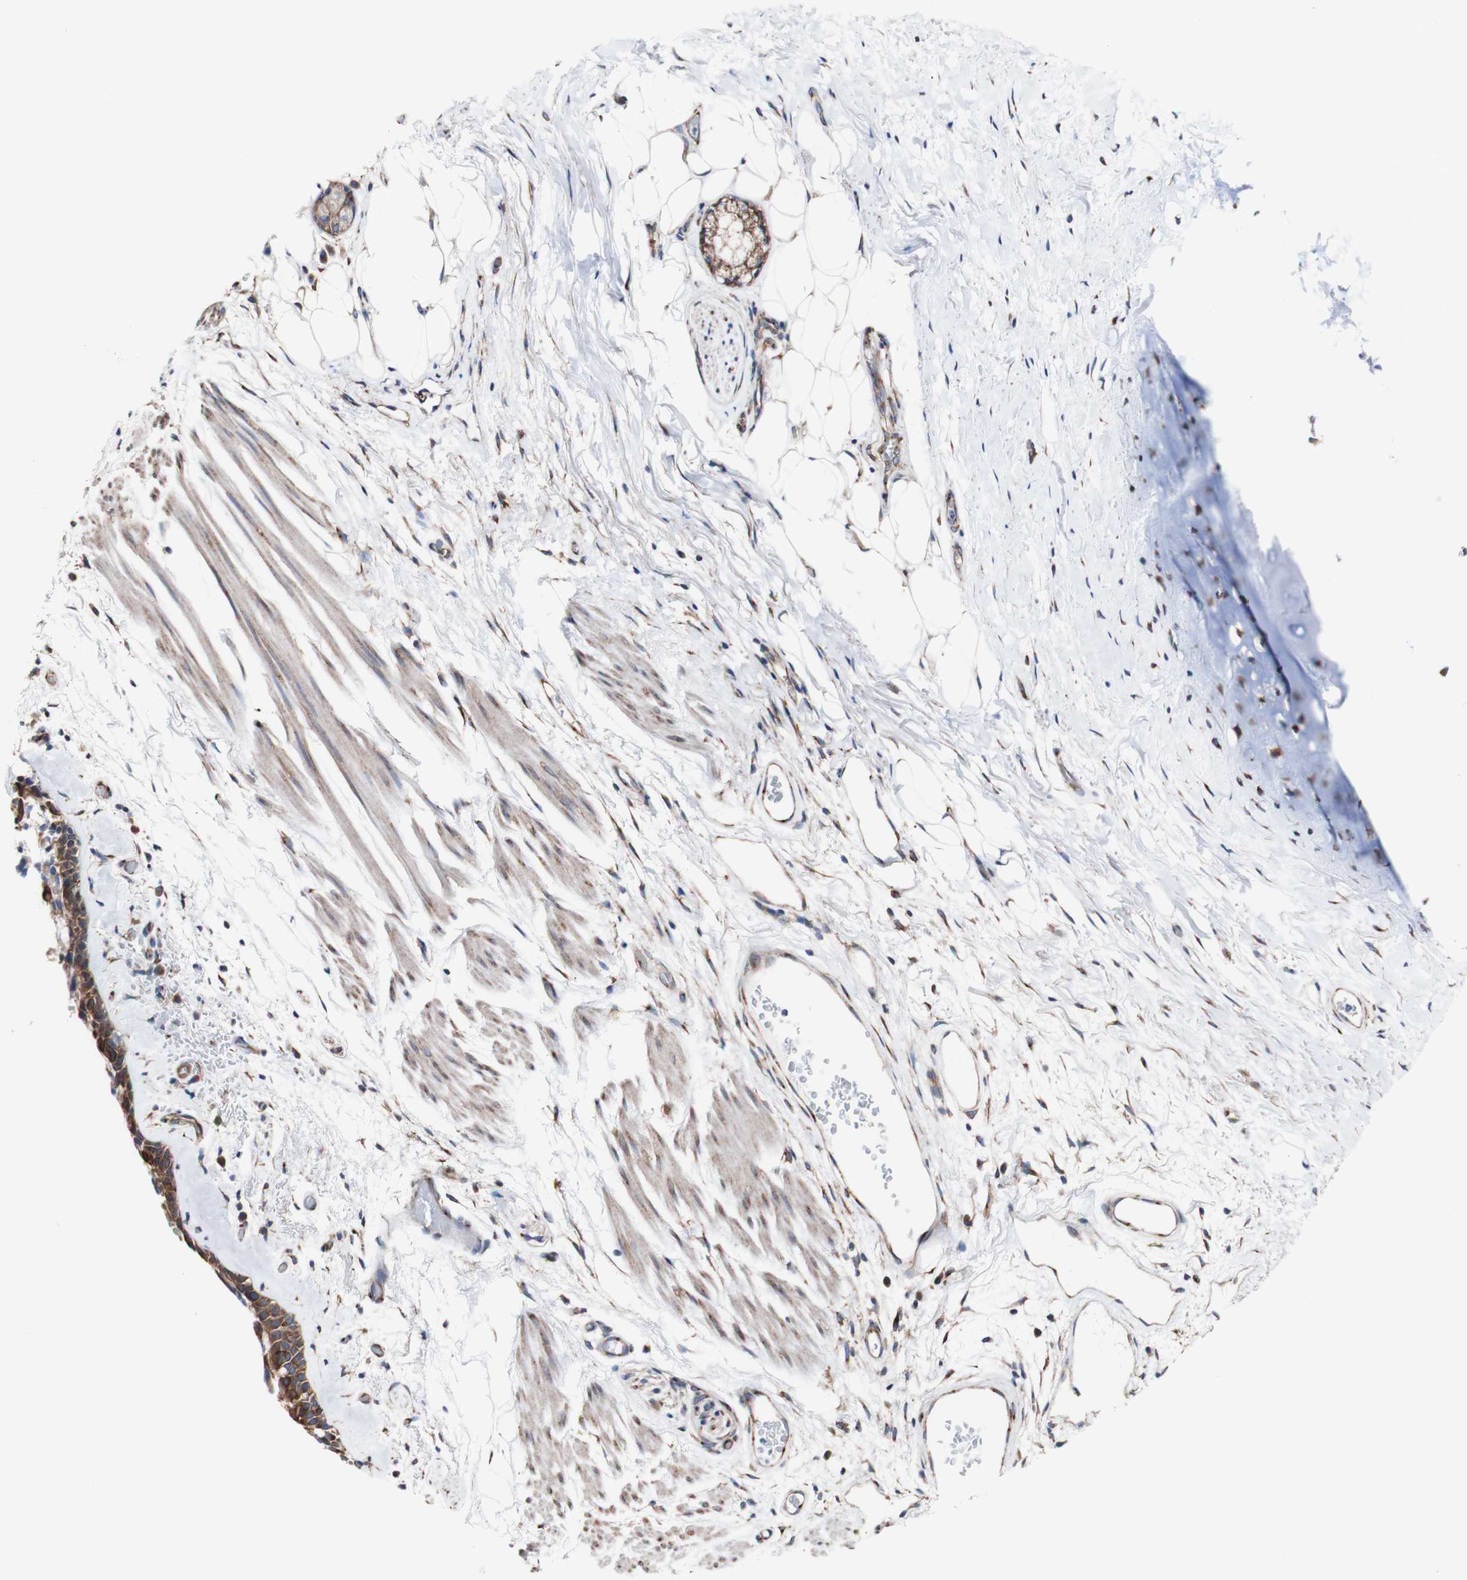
{"staining": {"intensity": "moderate", "quantity": ">75%", "location": "cytoplasmic/membranous"}, "tissue": "bronchus", "cell_type": "Respiratory epithelial cells", "image_type": "normal", "snomed": [{"axis": "morphology", "description": "Normal tissue, NOS"}, {"axis": "morphology", "description": "Adenocarcinoma, NOS"}, {"axis": "topography", "description": "Bronchus"}, {"axis": "topography", "description": "Lung"}], "caption": "This histopathology image shows IHC staining of benign bronchus, with medium moderate cytoplasmic/membranous expression in about >75% of respiratory epithelial cells.", "gene": "LRIG3", "patient": {"sex": "female", "age": 54}}